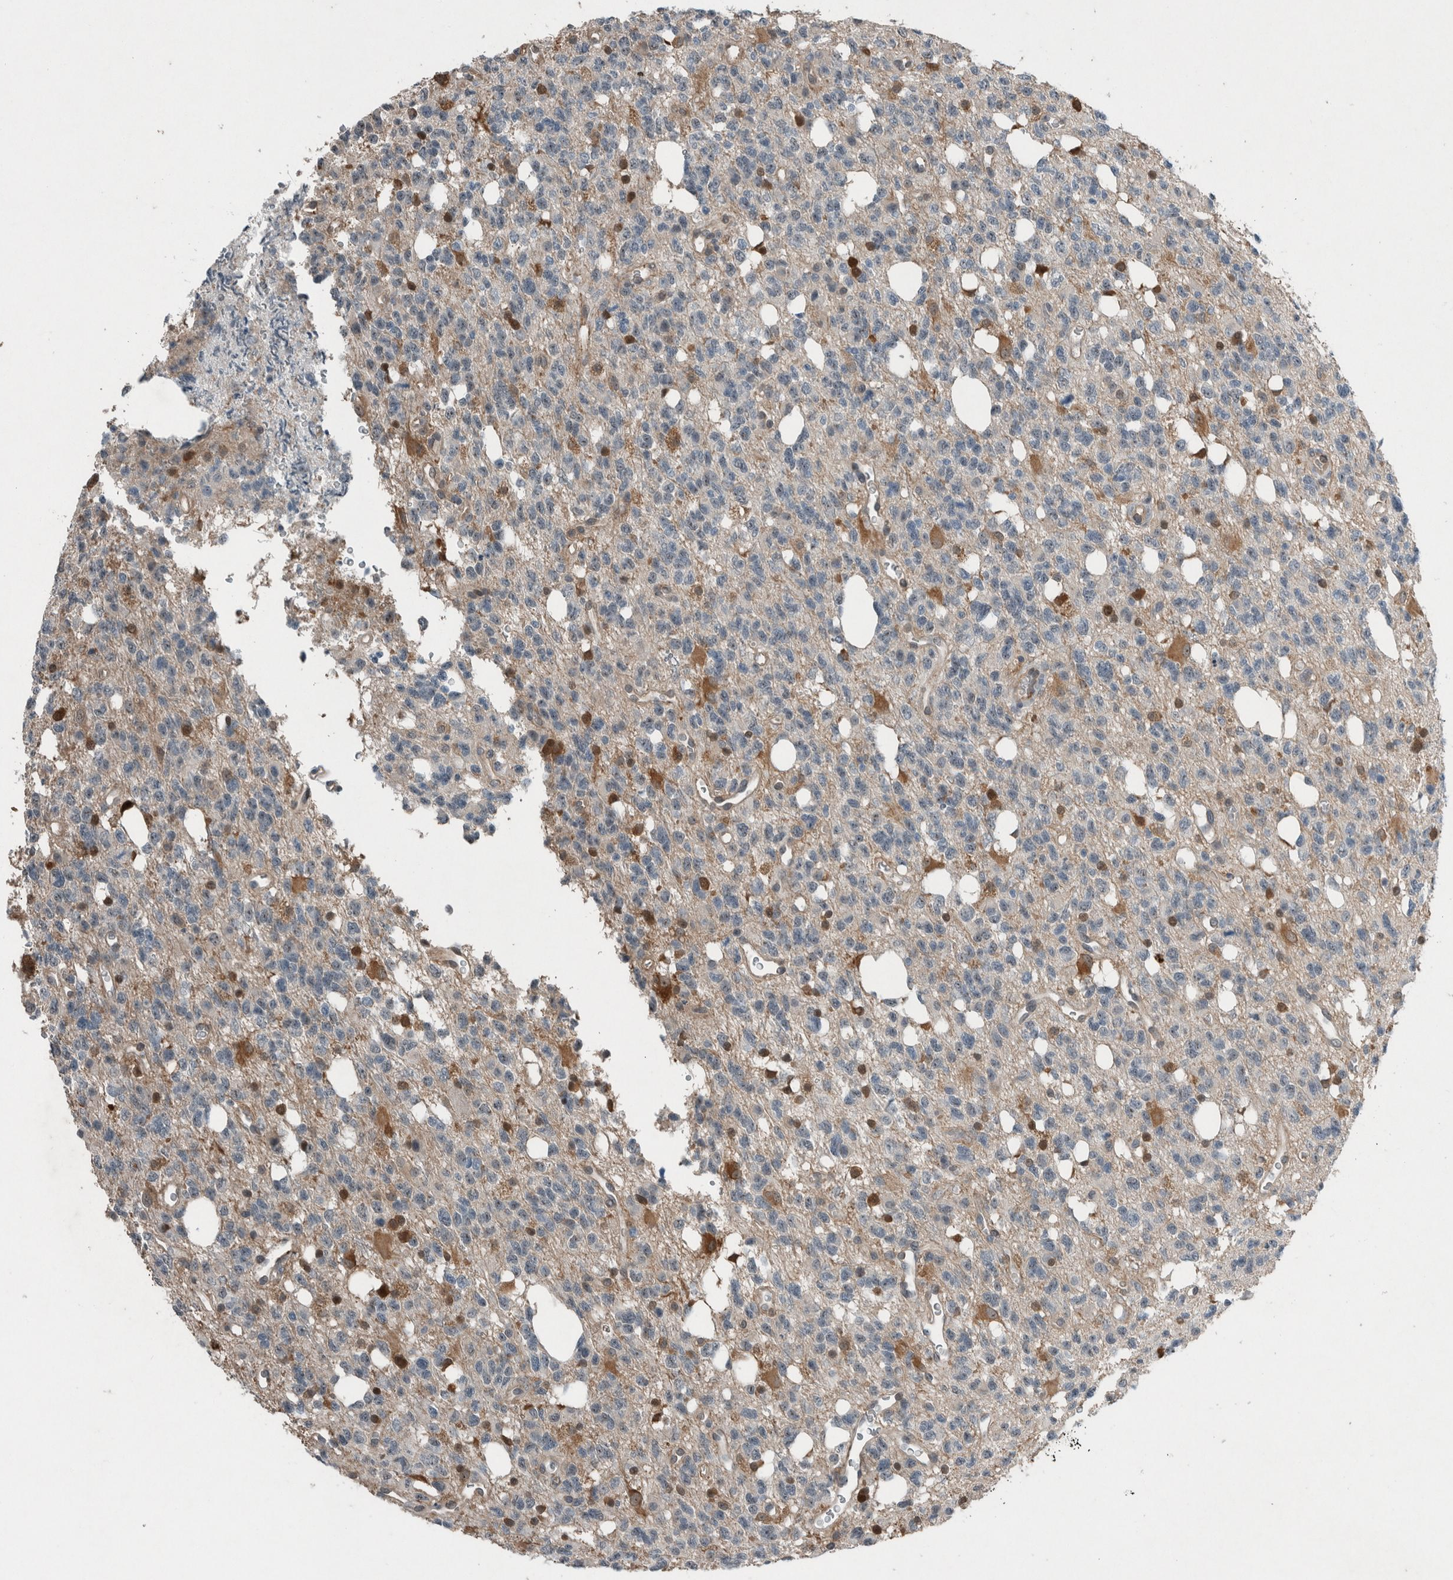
{"staining": {"intensity": "negative", "quantity": "none", "location": "none"}, "tissue": "glioma", "cell_type": "Tumor cells", "image_type": "cancer", "snomed": [{"axis": "morphology", "description": "Glioma, malignant, High grade"}, {"axis": "topography", "description": "Brain"}], "caption": "Immunohistochemical staining of high-grade glioma (malignant) demonstrates no significant expression in tumor cells.", "gene": "RALGDS", "patient": {"sex": "female", "age": 62}}